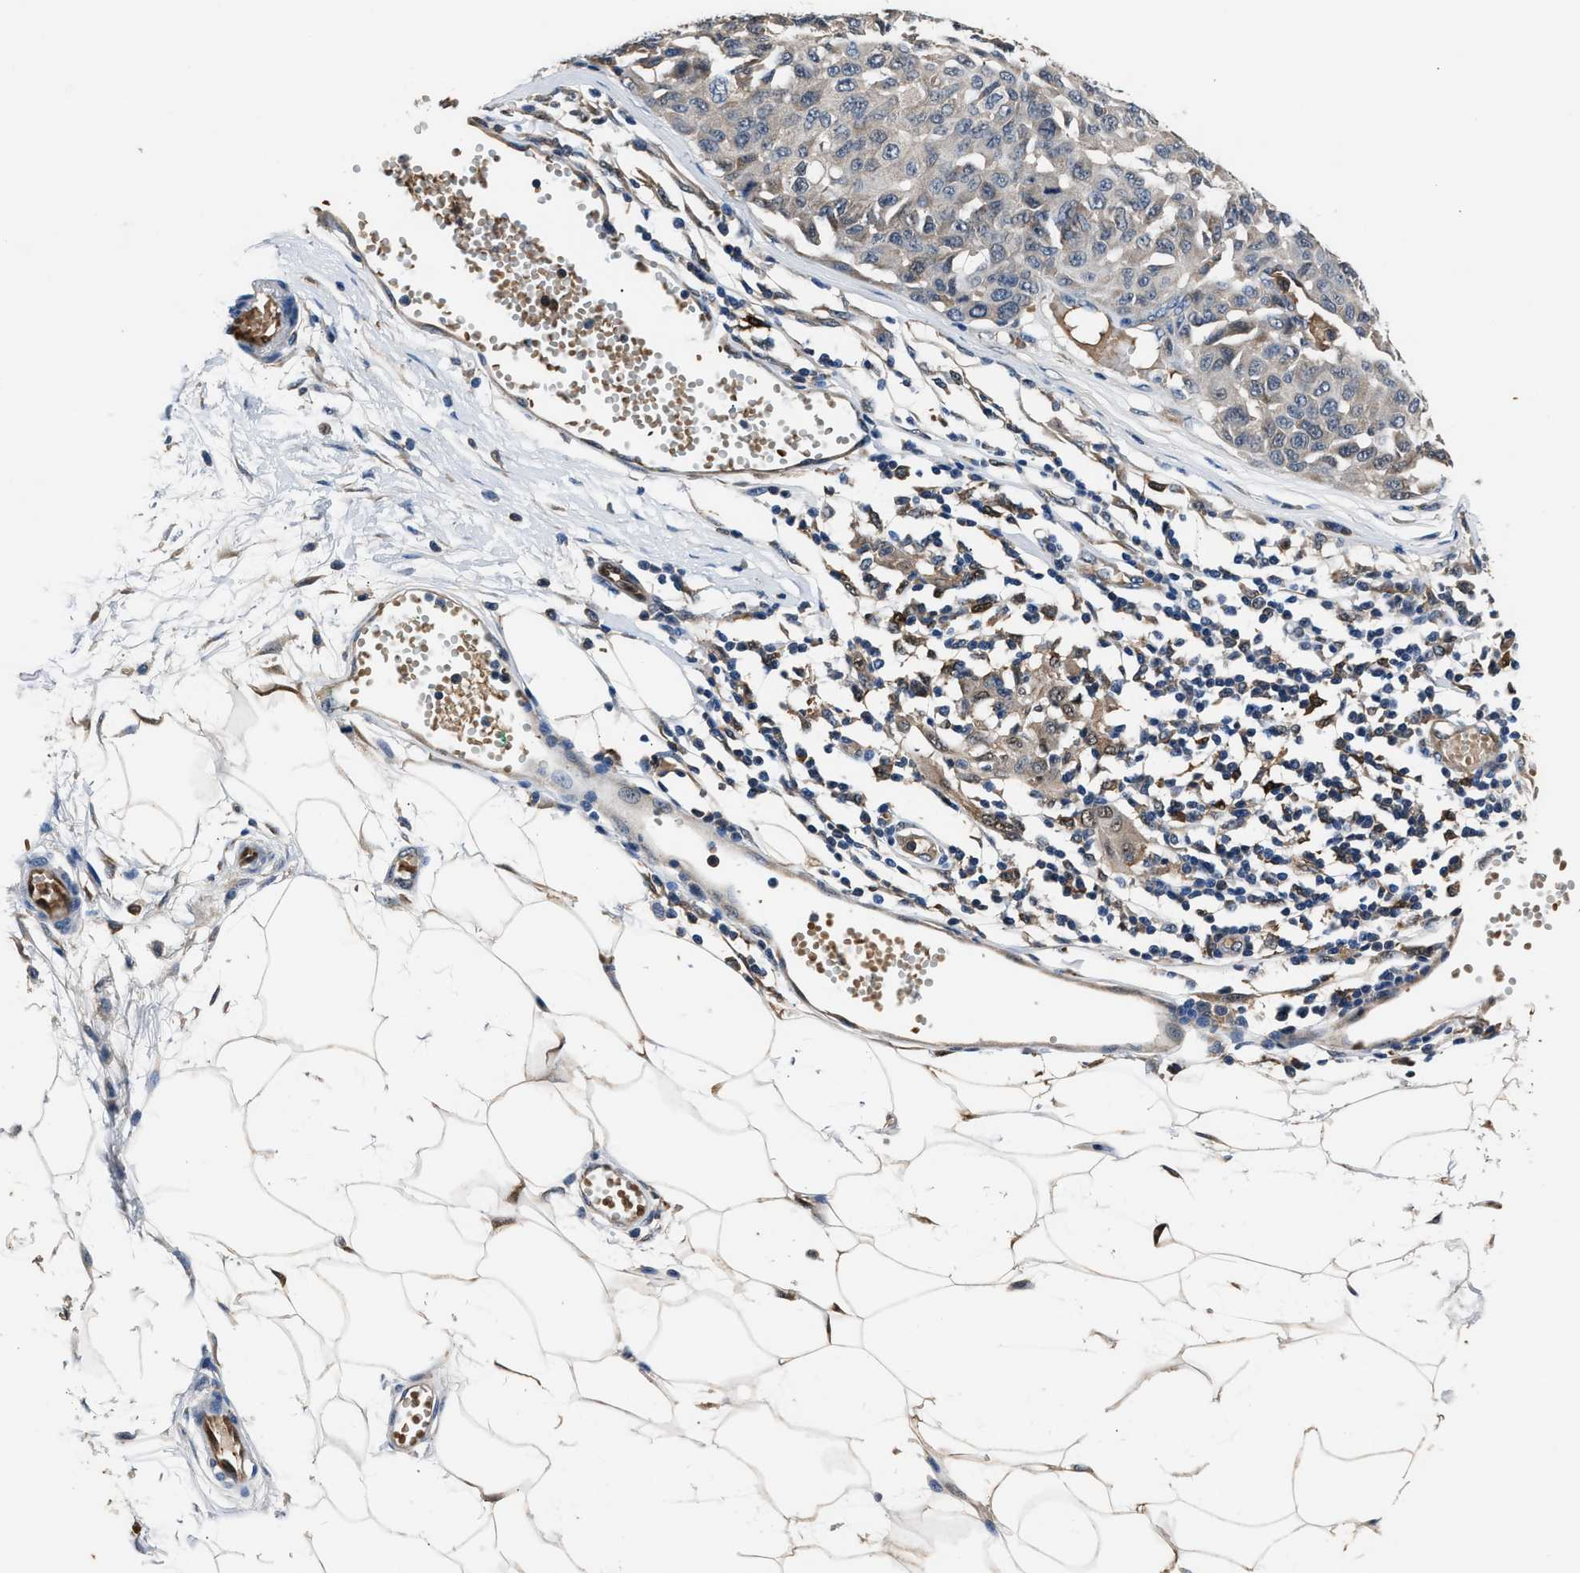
{"staining": {"intensity": "negative", "quantity": "none", "location": "none"}, "tissue": "melanoma", "cell_type": "Tumor cells", "image_type": "cancer", "snomed": [{"axis": "morphology", "description": "Normal tissue, NOS"}, {"axis": "morphology", "description": "Malignant melanoma, NOS"}, {"axis": "topography", "description": "Skin"}], "caption": "Immunohistochemistry micrograph of neoplastic tissue: malignant melanoma stained with DAB demonstrates no significant protein staining in tumor cells. (Stains: DAB (3,3'-diaminobenzidine) immunohistochemistry (IHC) with hematoxylin counter stain, Microscopy: brightfield microscopy at high magnification).", "gene": "PPA1", "patient": {"sex": "male", "age": 62}}